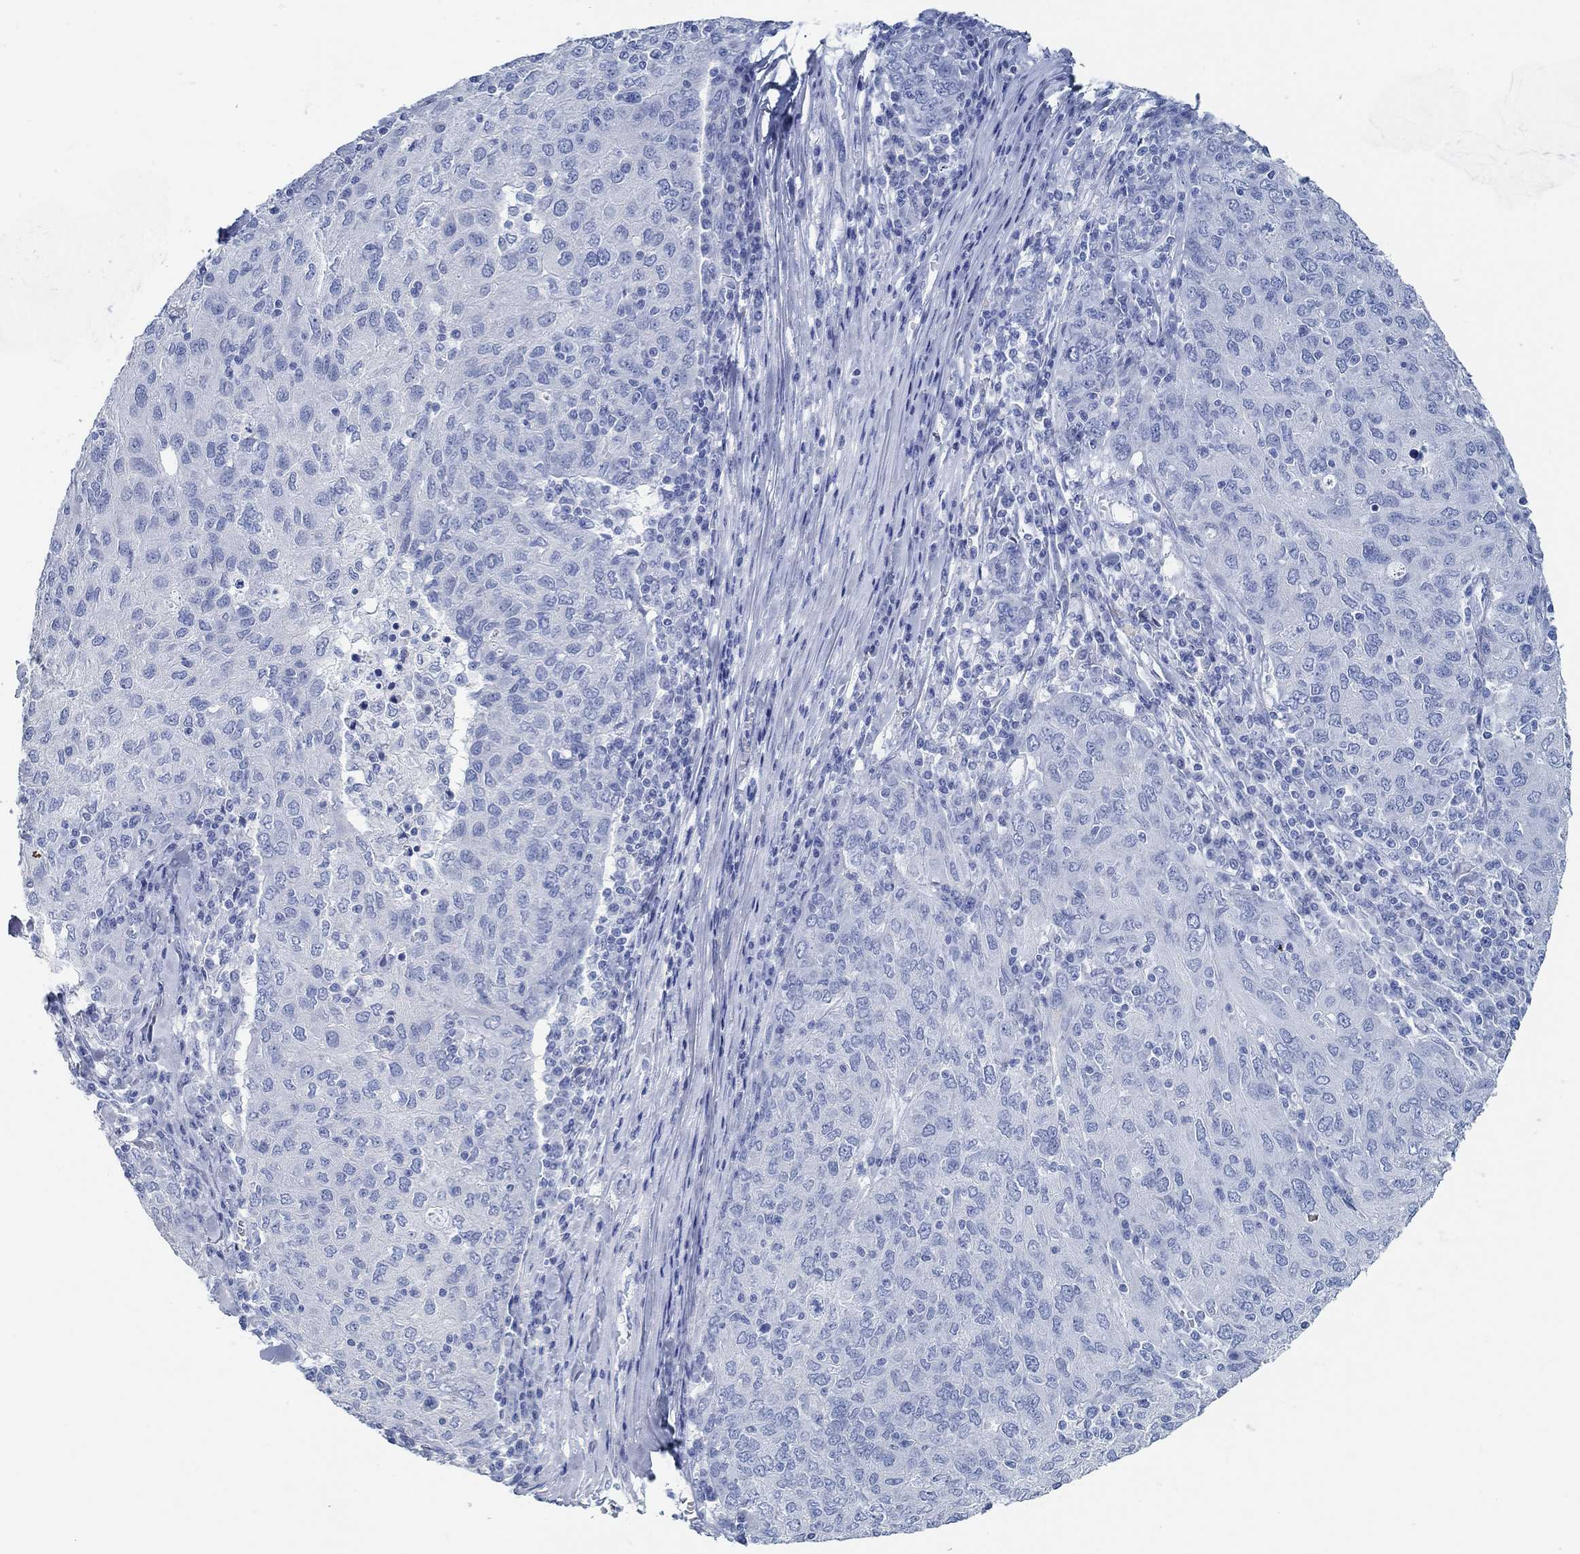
{"staining": {"intensity": "negative", "quantity": "none", "location": "none"}, "tissue": "ovarian cancer", "cell_type": "Tumor cells", "image_type": "cancer", "snomed": [{"axis": "morphology", "description": "Carcinoma, endometroid"}, {"axis": "topography", "description": "Ovary"}], "caption": "The micrograph shows no staining of tumor cells in ovarian cancer (endometroid carcinoma).", "gene": "SLC45A1", "patient": {"sex": "female", "age": 50}}